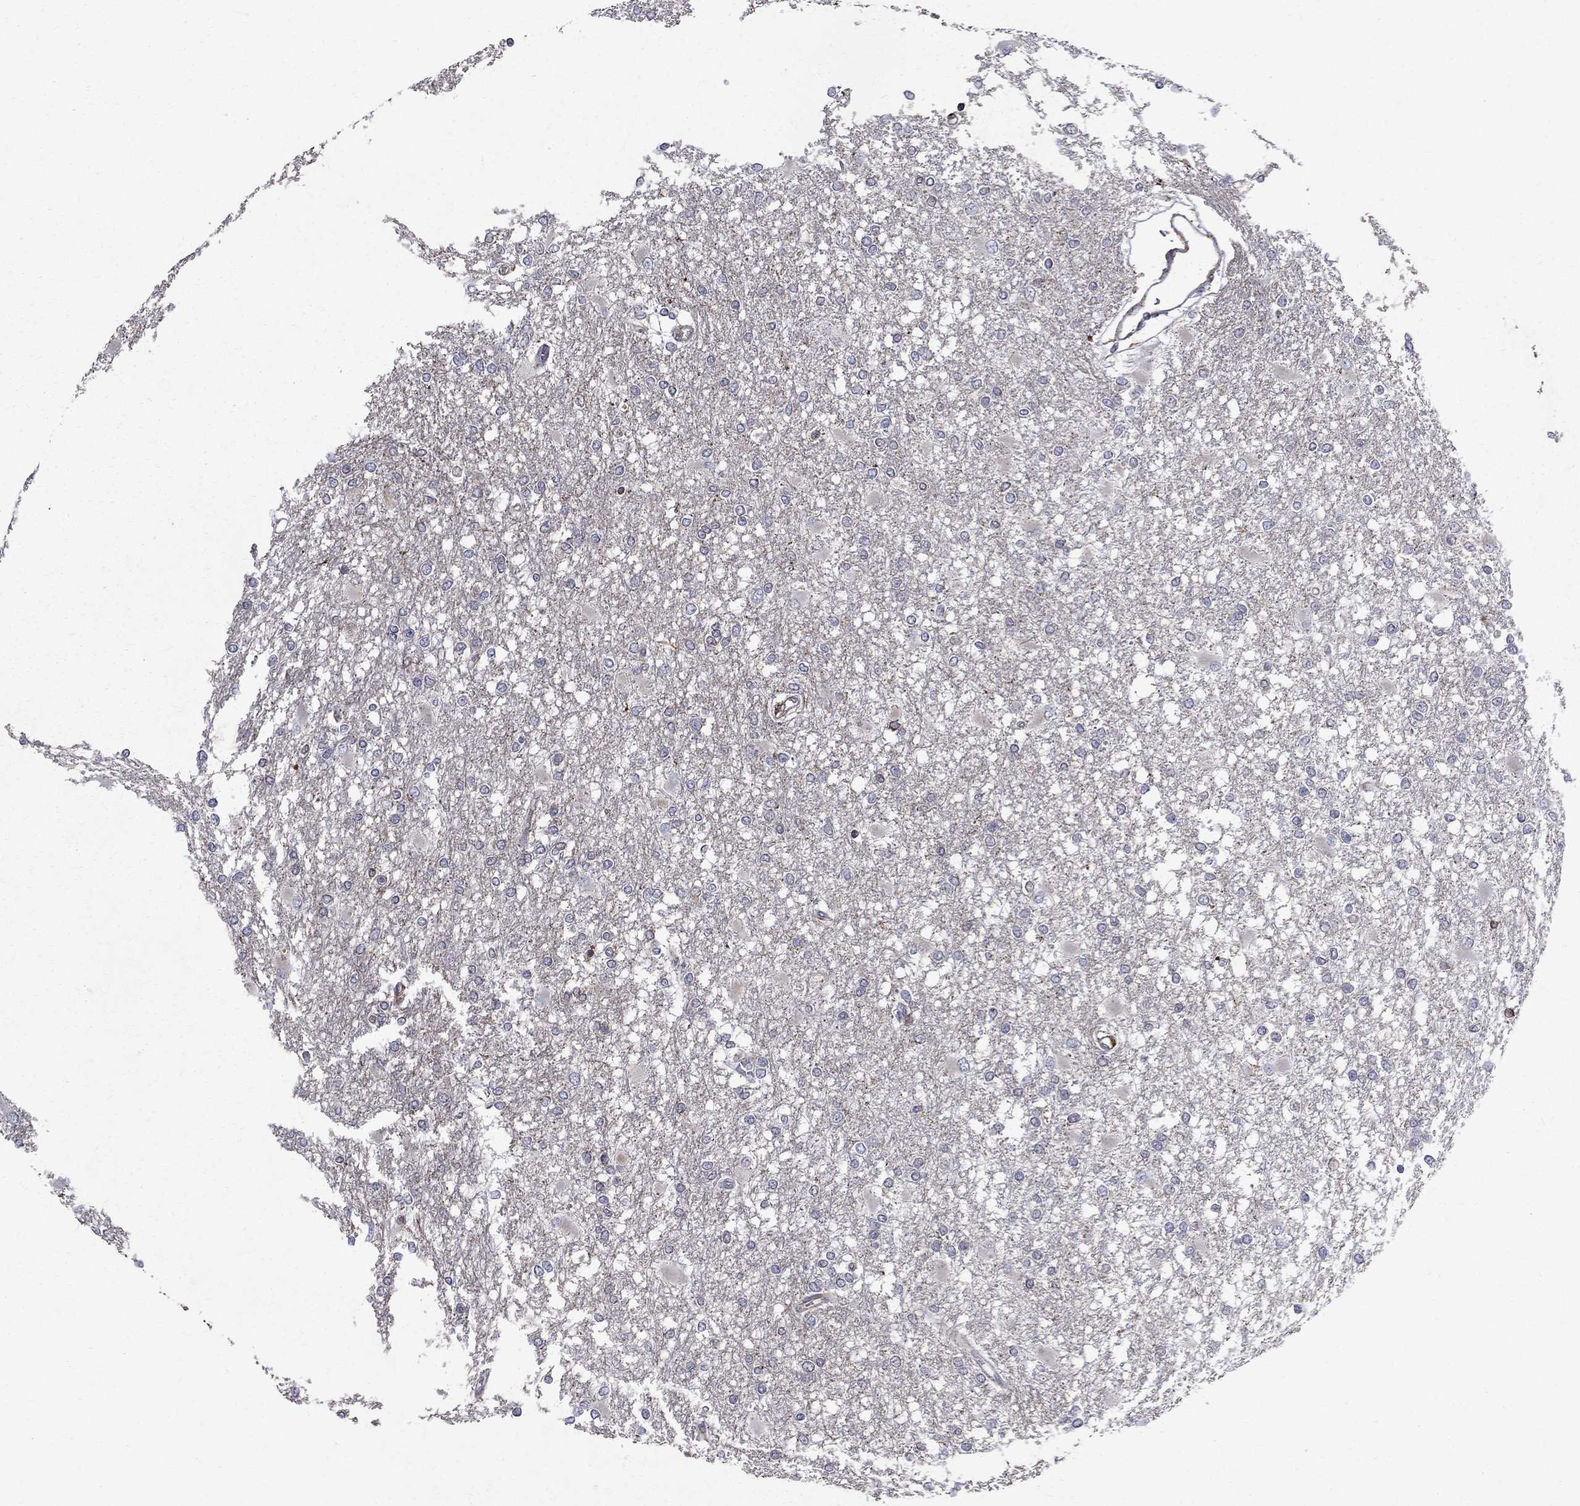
{"staining": {"intensity": "negative", "quantity": "none", "location": "none"}, "tissue": "glioma", "cell_type": "Tumor cells", "image_type": "cancer", "snomed": [{"axis": "morphology", "description": "Glioma, malignant, High grade"}, {"axis": "topography", "description": "Cerebral cortex"}], "caption": "Malignant high-grade glioma was stained to show a protein in brown. There is no significant expression in tumor cells.", "gene": "CAB39L", "patient": {"sex": "male", "age": 79}}